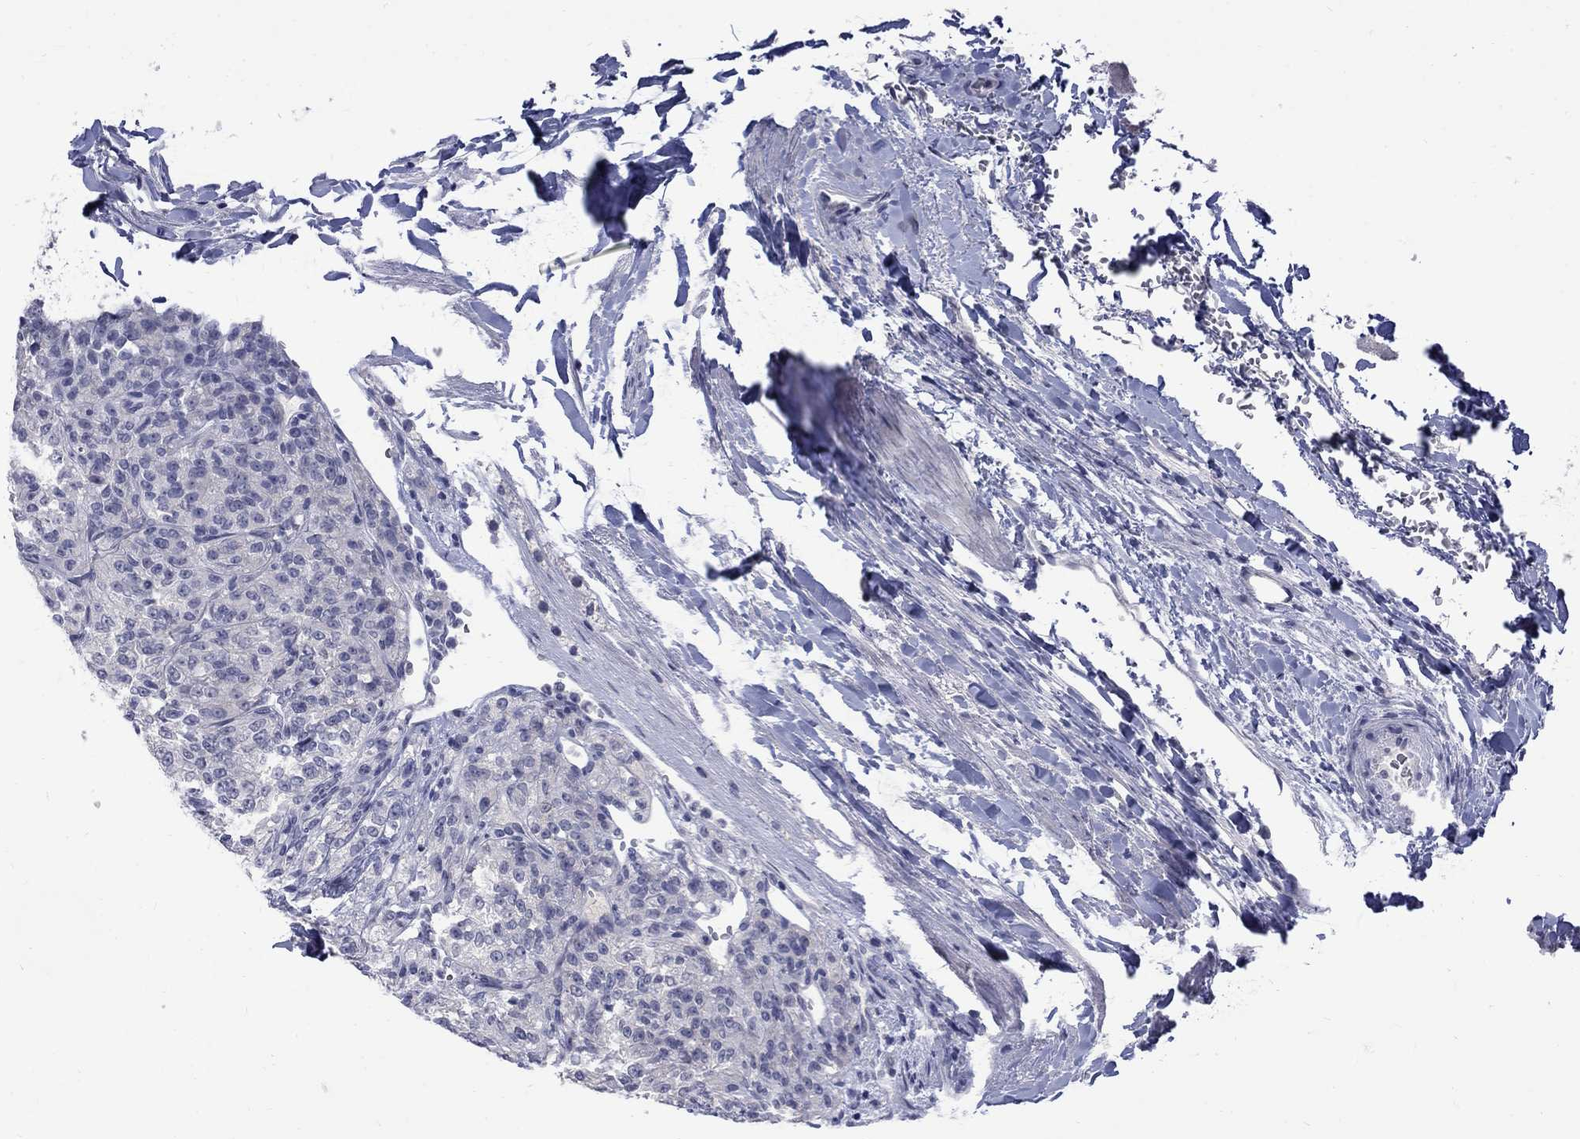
{"staining": {"intensity": "negative", "quantity": "none", "location": "none"}, "tissue": "renal cancer", "cell_type": "Tumor cells", "image_type": "cancer", "snomed": [{"axis": "morphology", "description": "Adenocarcinoma, NOS"}, {"axis": "topography", "description": "Kidney"}], "caption": "DAB immunohistochemical staining of human adenocarcinoma (renal) exhibits no significant expression in tumor cells. Brightfield microscopy of immunohistochemistry (IHC) stained with DAB (3,3'-diaminobenzidine) (brown) and hematoxylin (blue), captured at high magnification.", "gene": "CTNND2", "patient": {"sex": "female", "age": 63}}